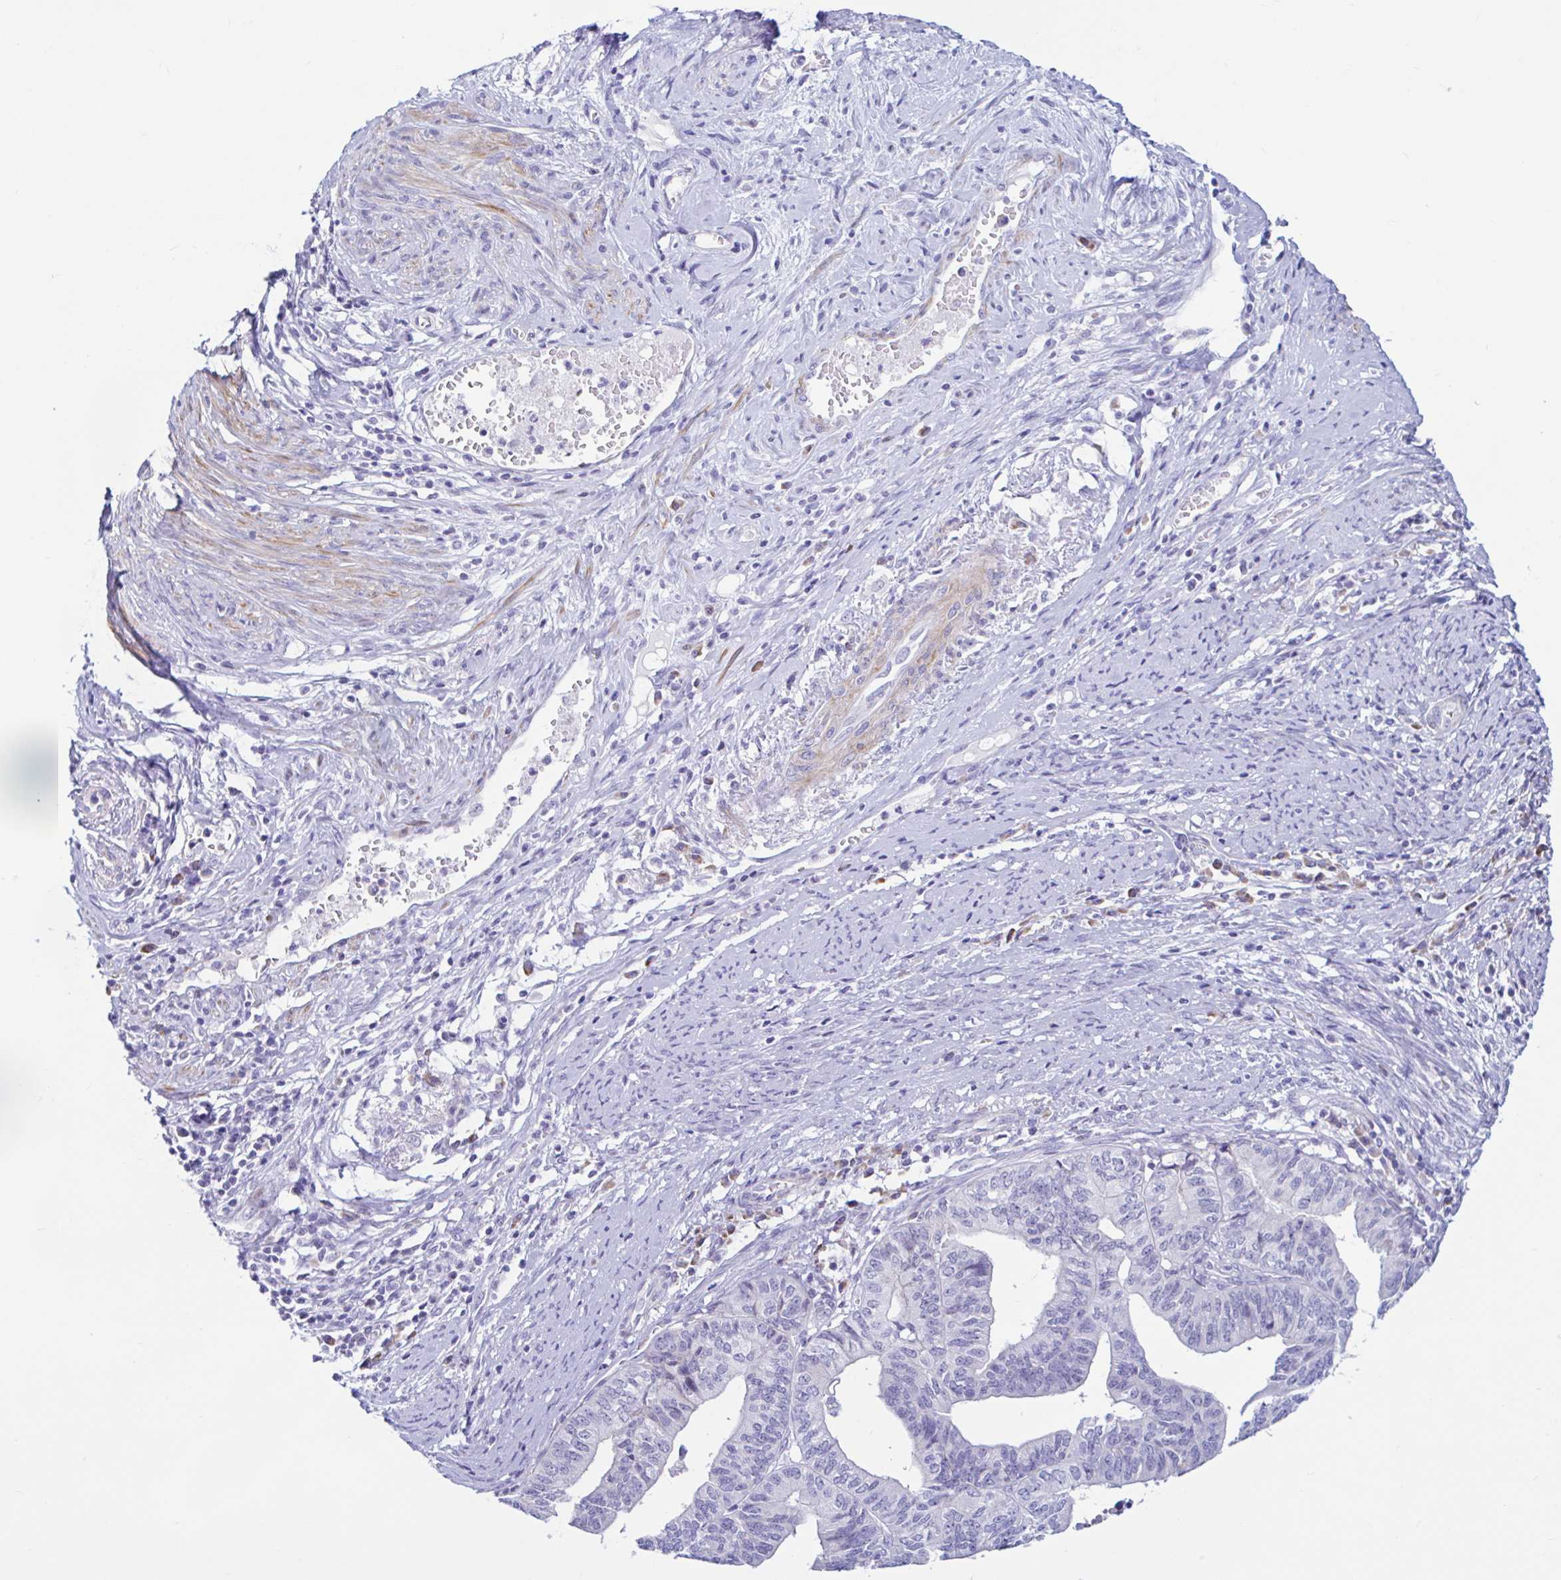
{"staining": {"intensity": "negative", "quantity": "none", "location": "none"}, "tissue": "endometrial cancer", "cell_type": "Tumor cells", "image_type": "cancer", "snomed": [{"axis": "morphology", "description": "Adenocarcinoma, NOS"}, {"axis": "topography", "description": "Endometrium"}], "caption": "Tumor cells are negative for protein expression in human endometrial cancer (adenocarcinoma).", "gene": "NBPF3", "patient": {"sex": "female", "age": 65}}